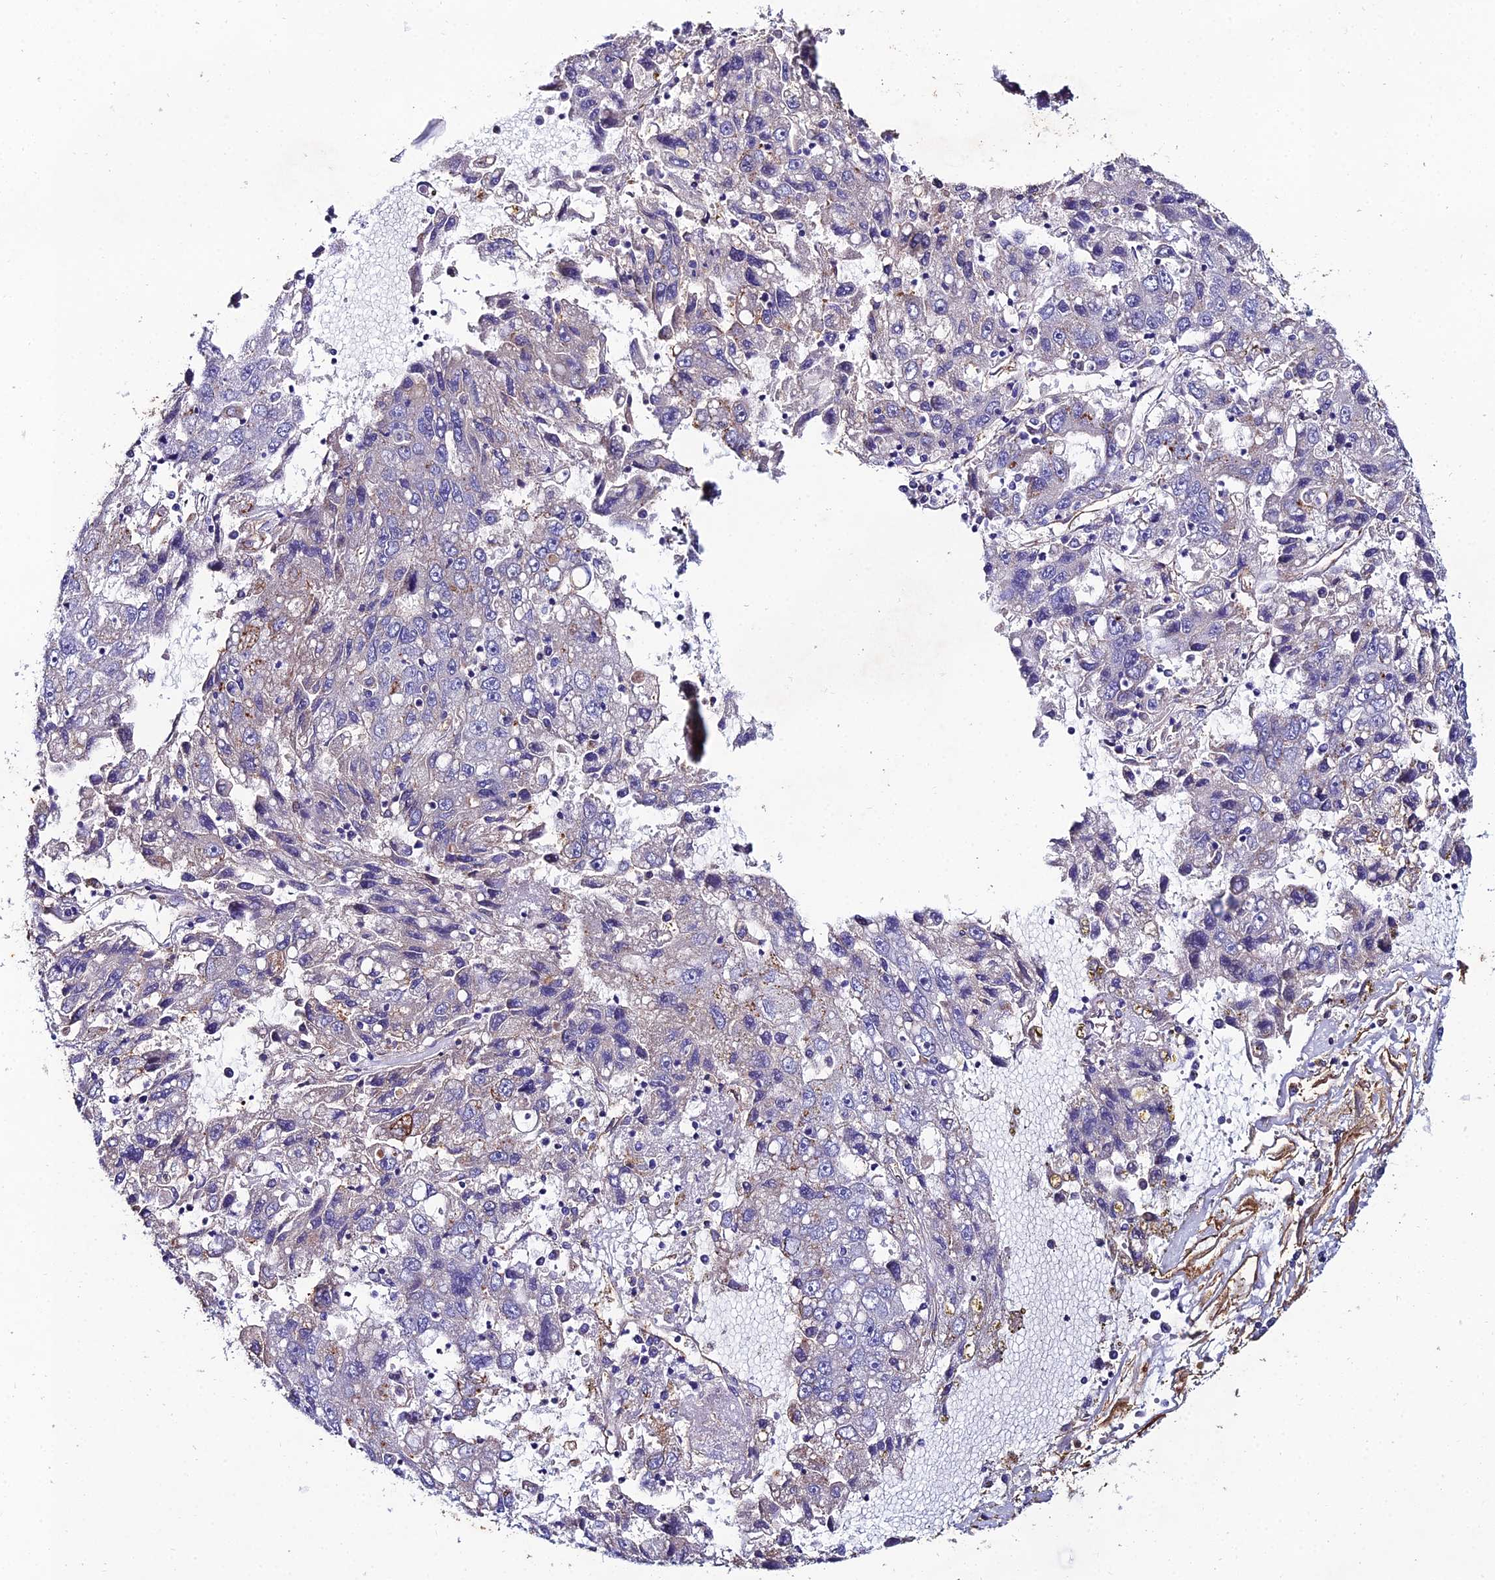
{"staining": {"intensity": "negative", "quantity": "none", "location": "none"}, "tissue": "liver cancer", "cell_type": "Tumor cells", "image_type": "cancer", "snomed": [{"axis": "morphology", "description": "Carcinoma, Hepatocellular, NOS"}, {"axis": "topography", "description": "Liver"}], "caption": "Immunohistochemical staining of liver hepatocellular carcinoma reveals no significant expression in tumor cells. Brightfield microscopy of IHC stained with DAB (3,3'-diaminobenzidine) (brown) and hematoxylin (blue), captured at high magnification.", "gene": "C6", "patient": {"sex": "male", "age": 49}}